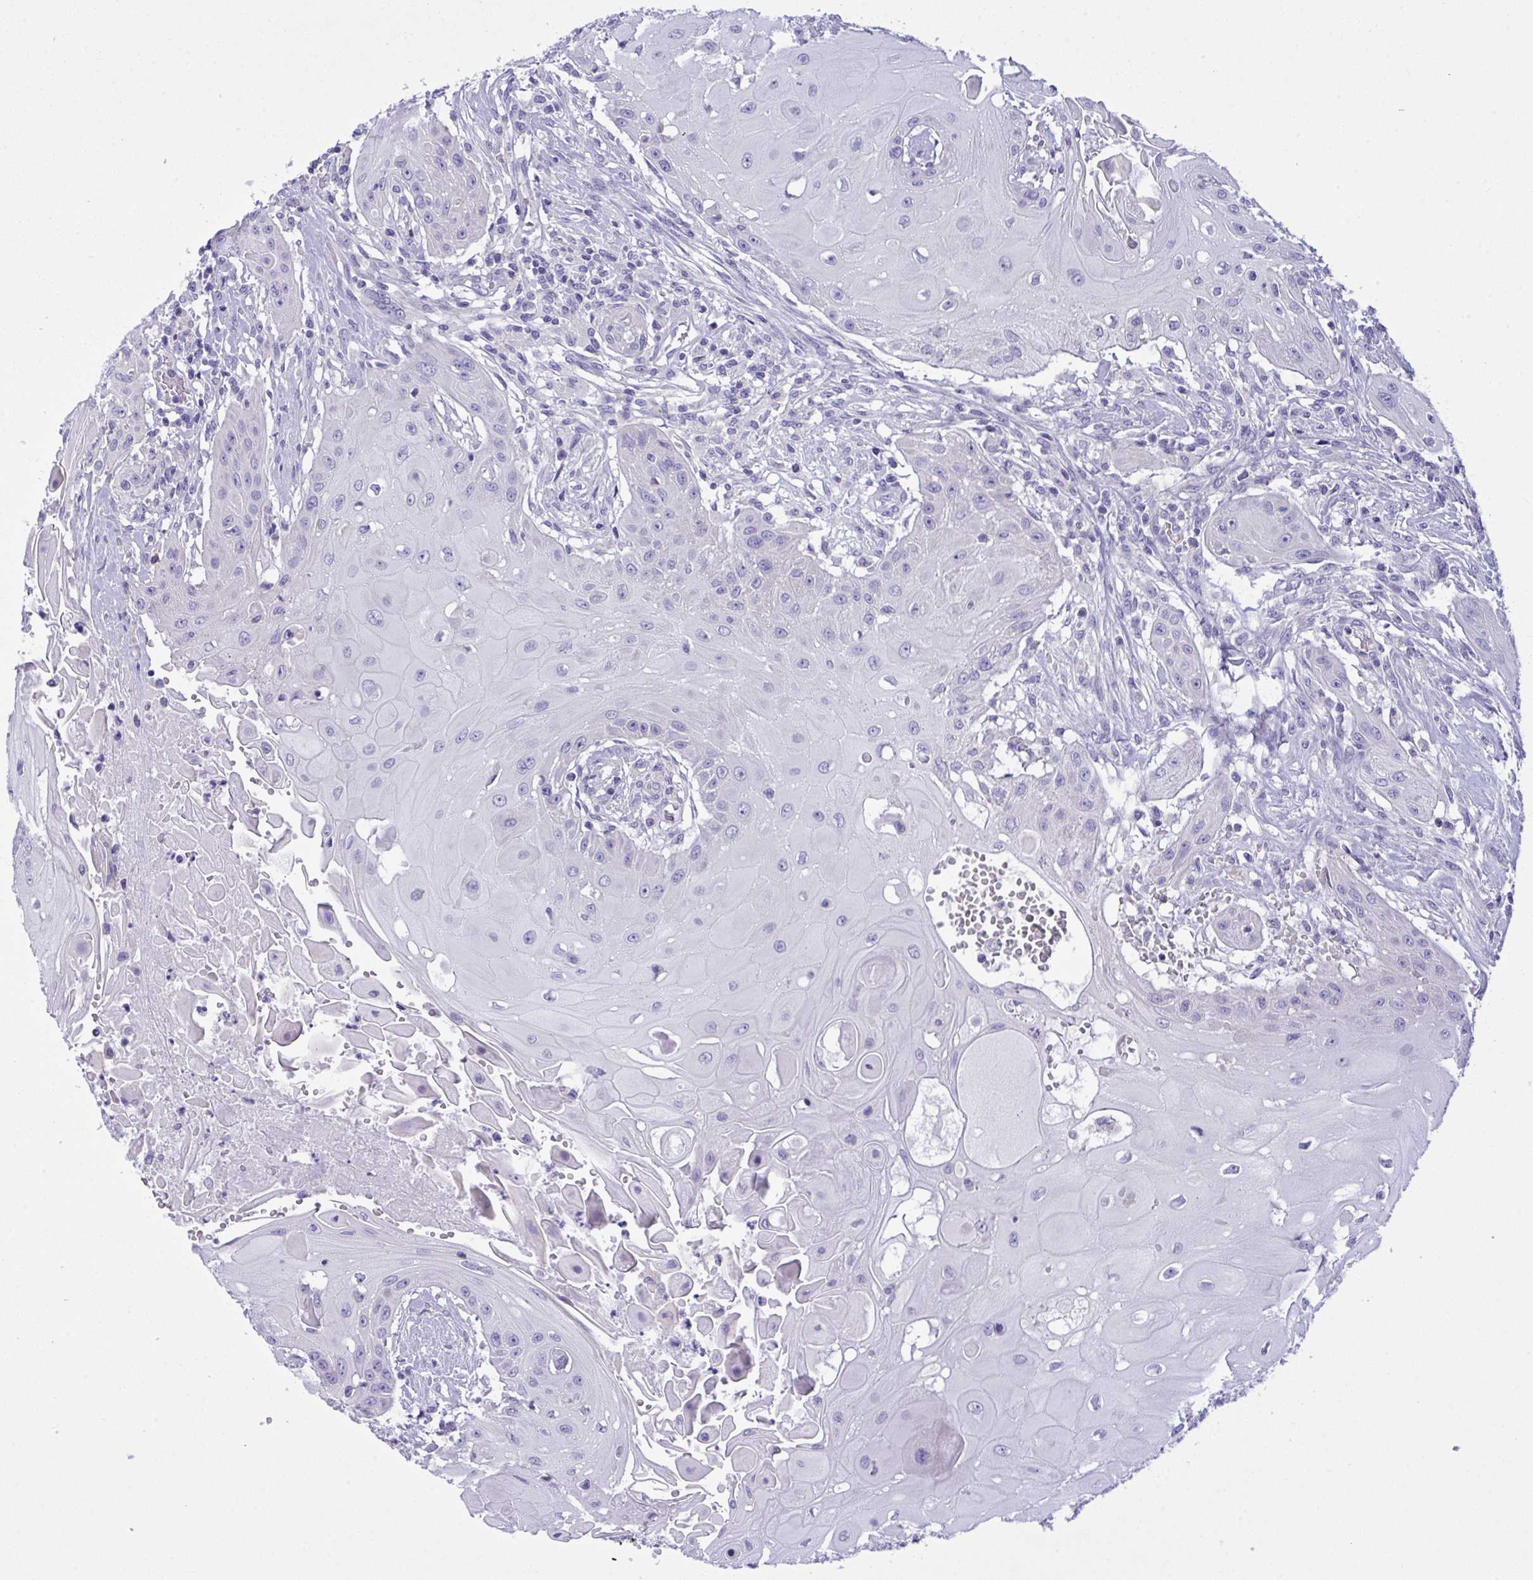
{"staining": {"intensity": "negative", "quantity": "none", "location": "none"}, "tissue": "head and neck cancer", "cell_type": "Tumor cells", "image_type": "cancer", "snomed": [{"axis": "morphology", "description": "Squamous cell carcinoma, NOS"}, {"axis": "topography", "description": "Oral tissue"}, {"axis": "topography", "description": "Head-Neck"}, {"axis": "topography", "description": "Neck, NOS"}], "caption": "Photomicrograph shows no significant protein expression in tumor cells of head and neck cancer.", "gene": "WDR97", "patient": {"sex": "female", "age": 55}}